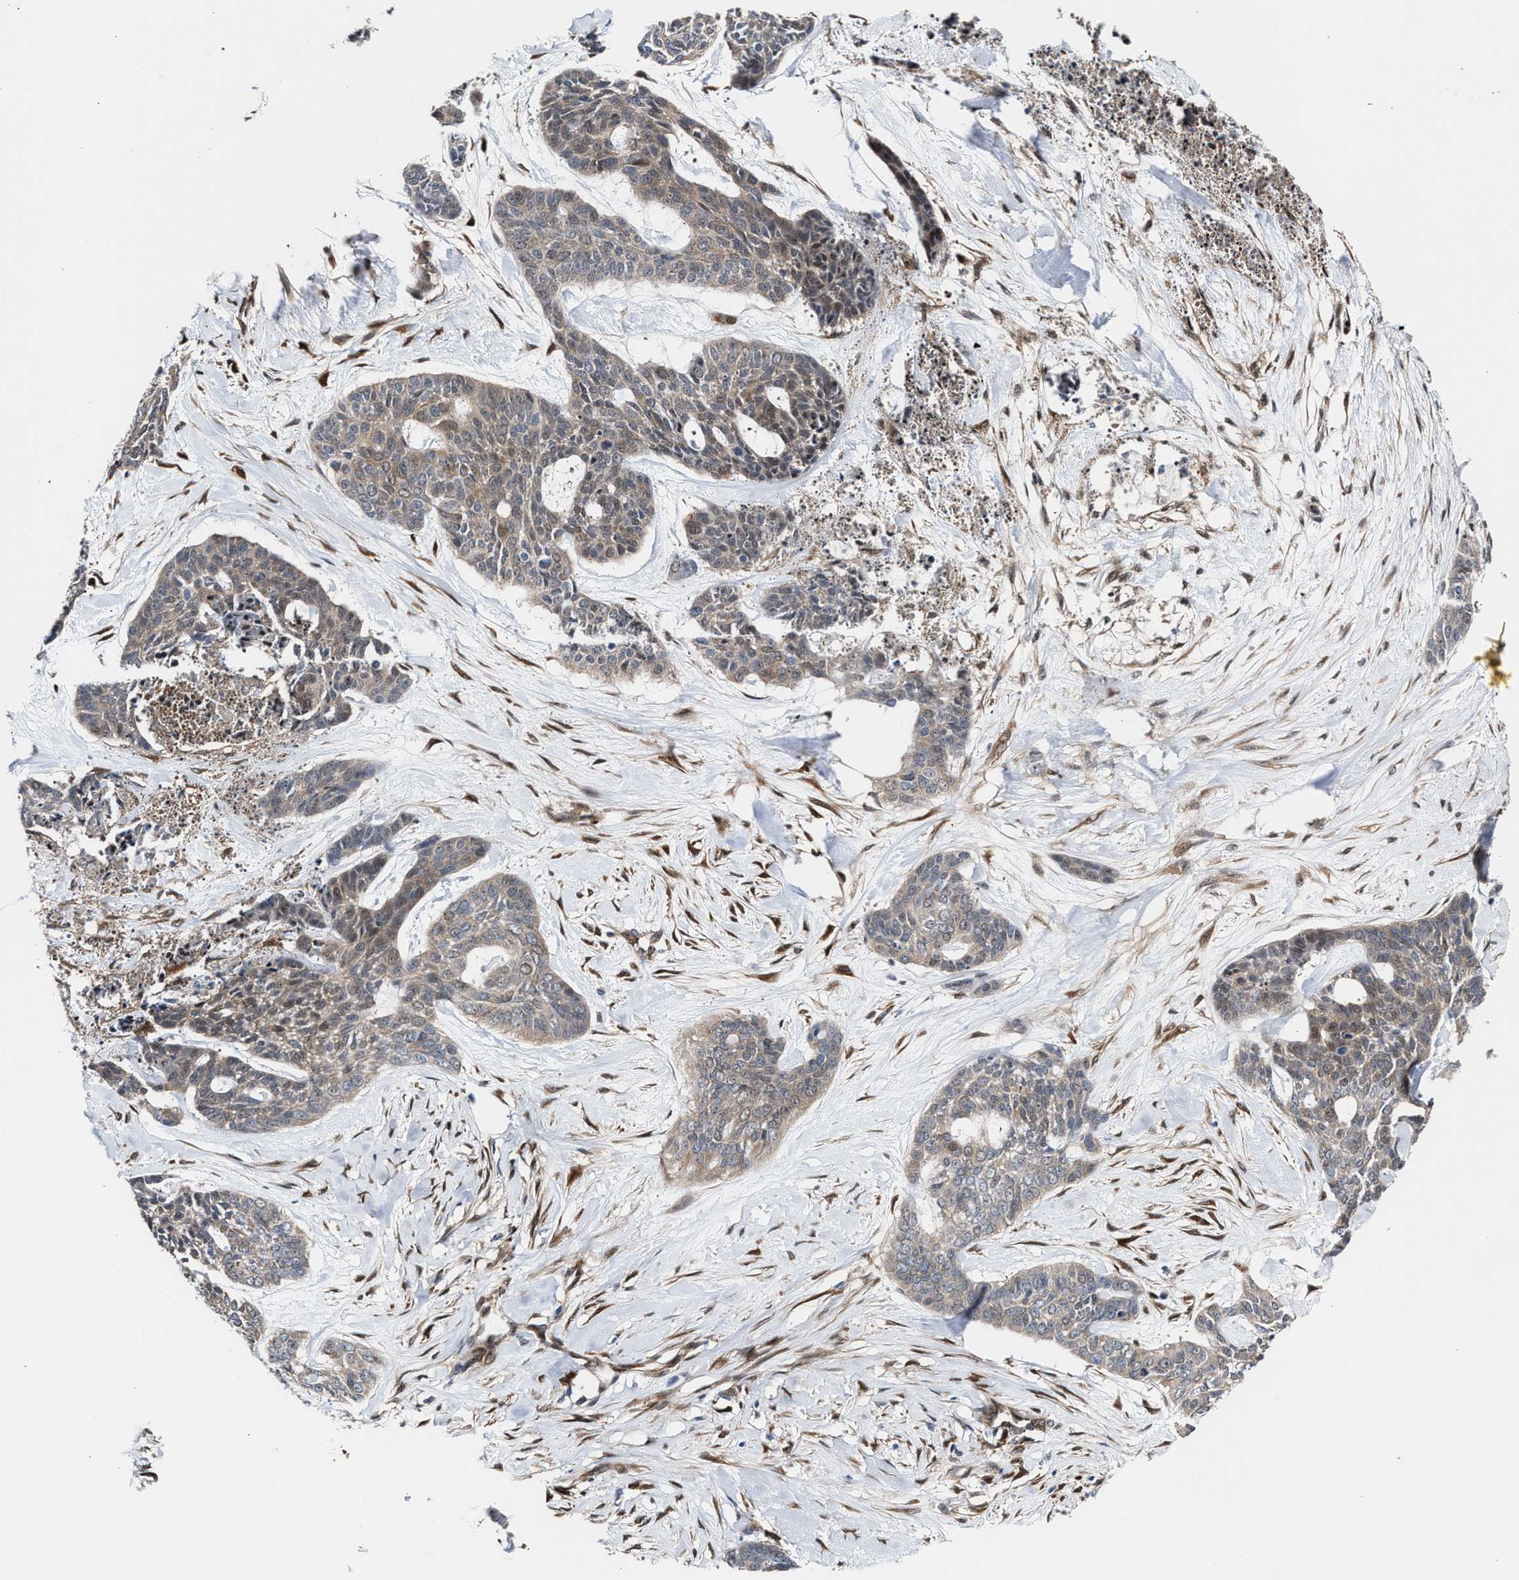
{"staining": {"intensity": "weak", "quantity": "25%-75%", "location": "cytoplasmic/membranous"}, "tissue": "skin cancer", "cell_type": "Tumor cells", "image_type": "cancer", "snomed": [{"axis": "morphology", "description": "Basal cell carcinoma"}, {"axis": "topography", "description": "Skin"}], "caption": "Immunohistochemical staining of skin cancer exhibits low levels of weak cytoplasmic/membranous expression in approximately 25%-75% of tumor cells.", "gene": "TP53I3", "patient": {"sex": "female", "age": 64}}